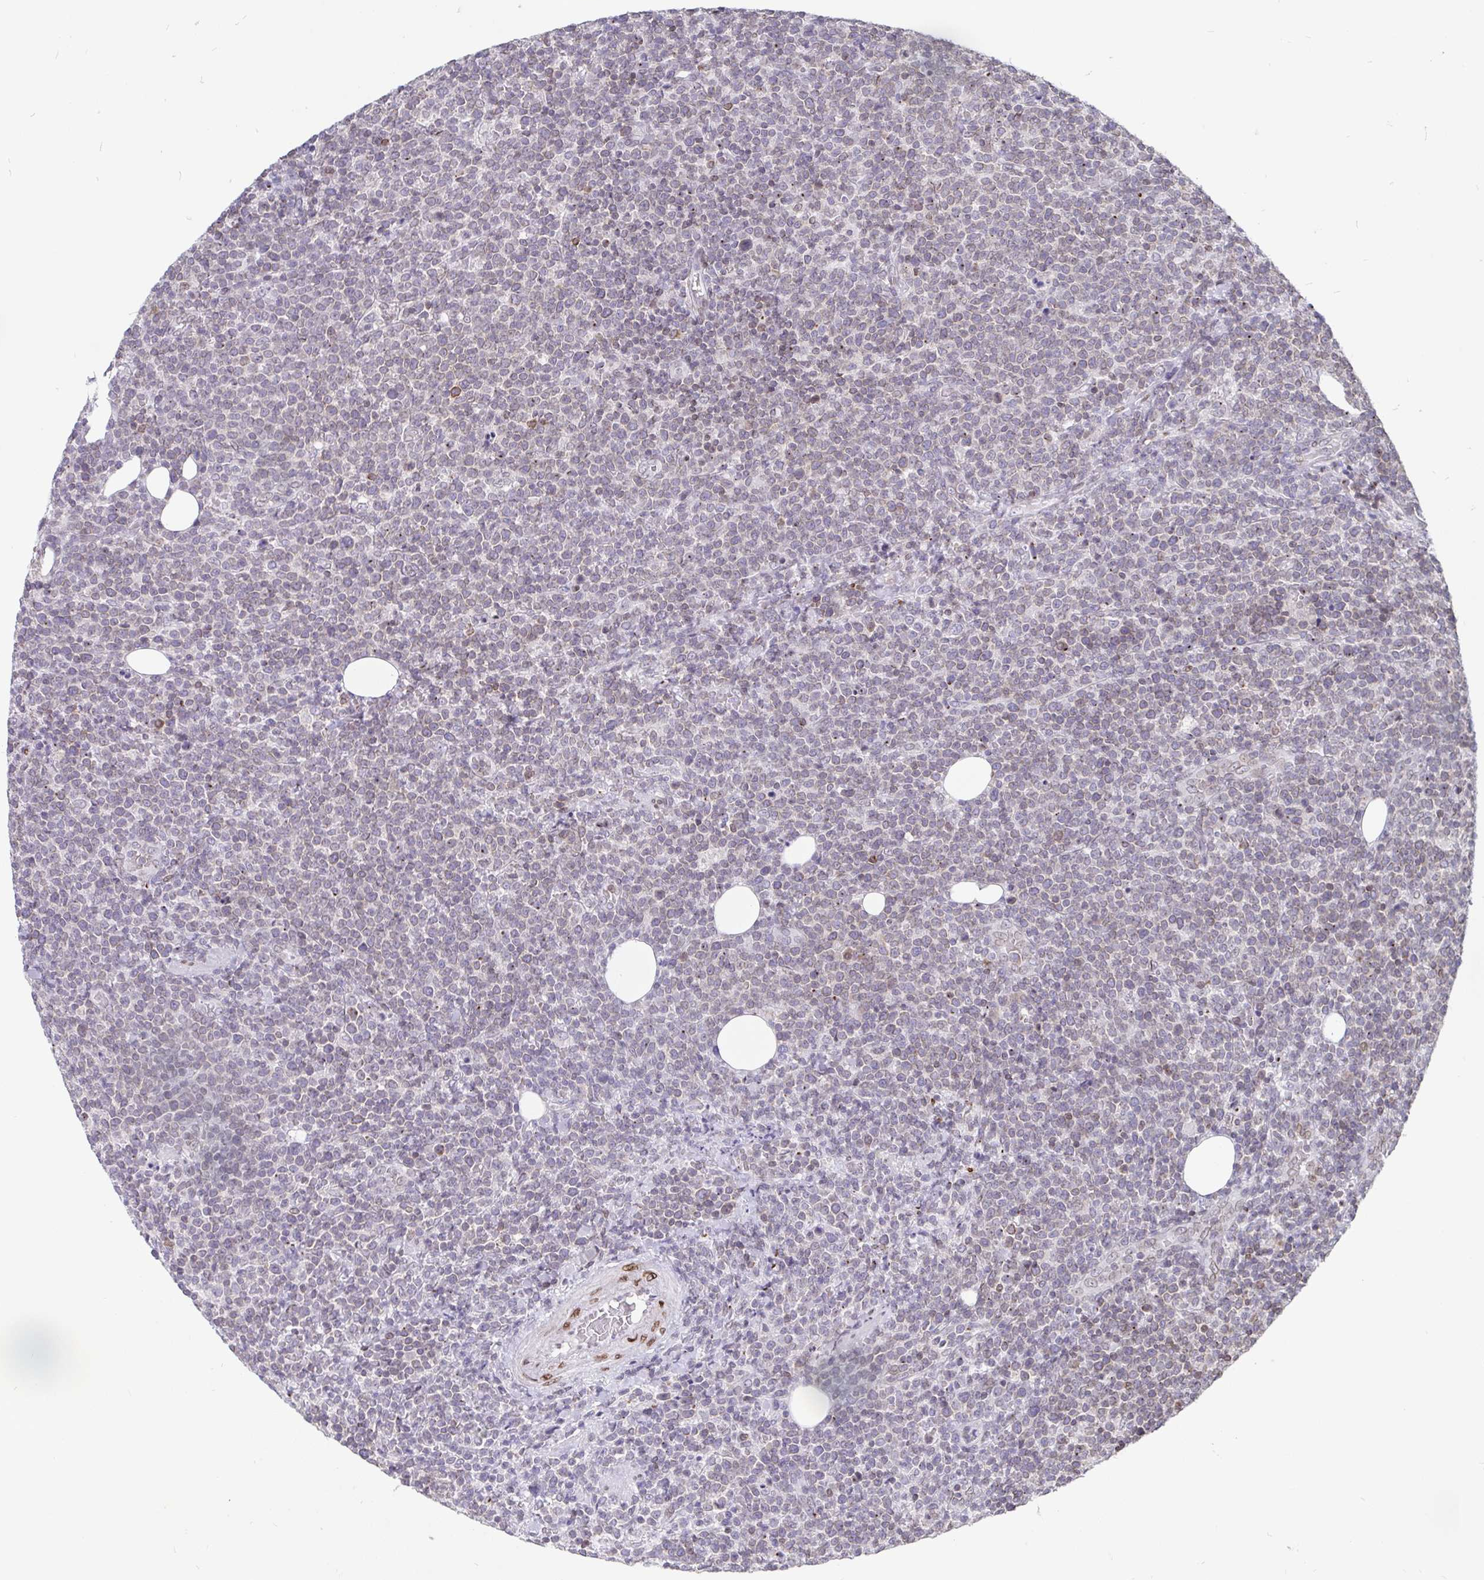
{"staining": {"intensity": "negative", "quantity": "none", "location": "none"}, "tissue": "lymphoma", "cell_type": "Tumor cells", "image_type": "cancer", "snomed": [{"axis": "morphology", "description": "Malignant lymphoma, non-Hodgkin's type, High grade"}, {"axis": "topography", "description": "Lymph node"}], "caption": "Photomicrograph shows no significant protein positivity in tumor cells of high-grade malignant lymphoma, non-Hodgkin's type.", "gene": "EMD", "patient": {"sex": "male", "age": 61}}